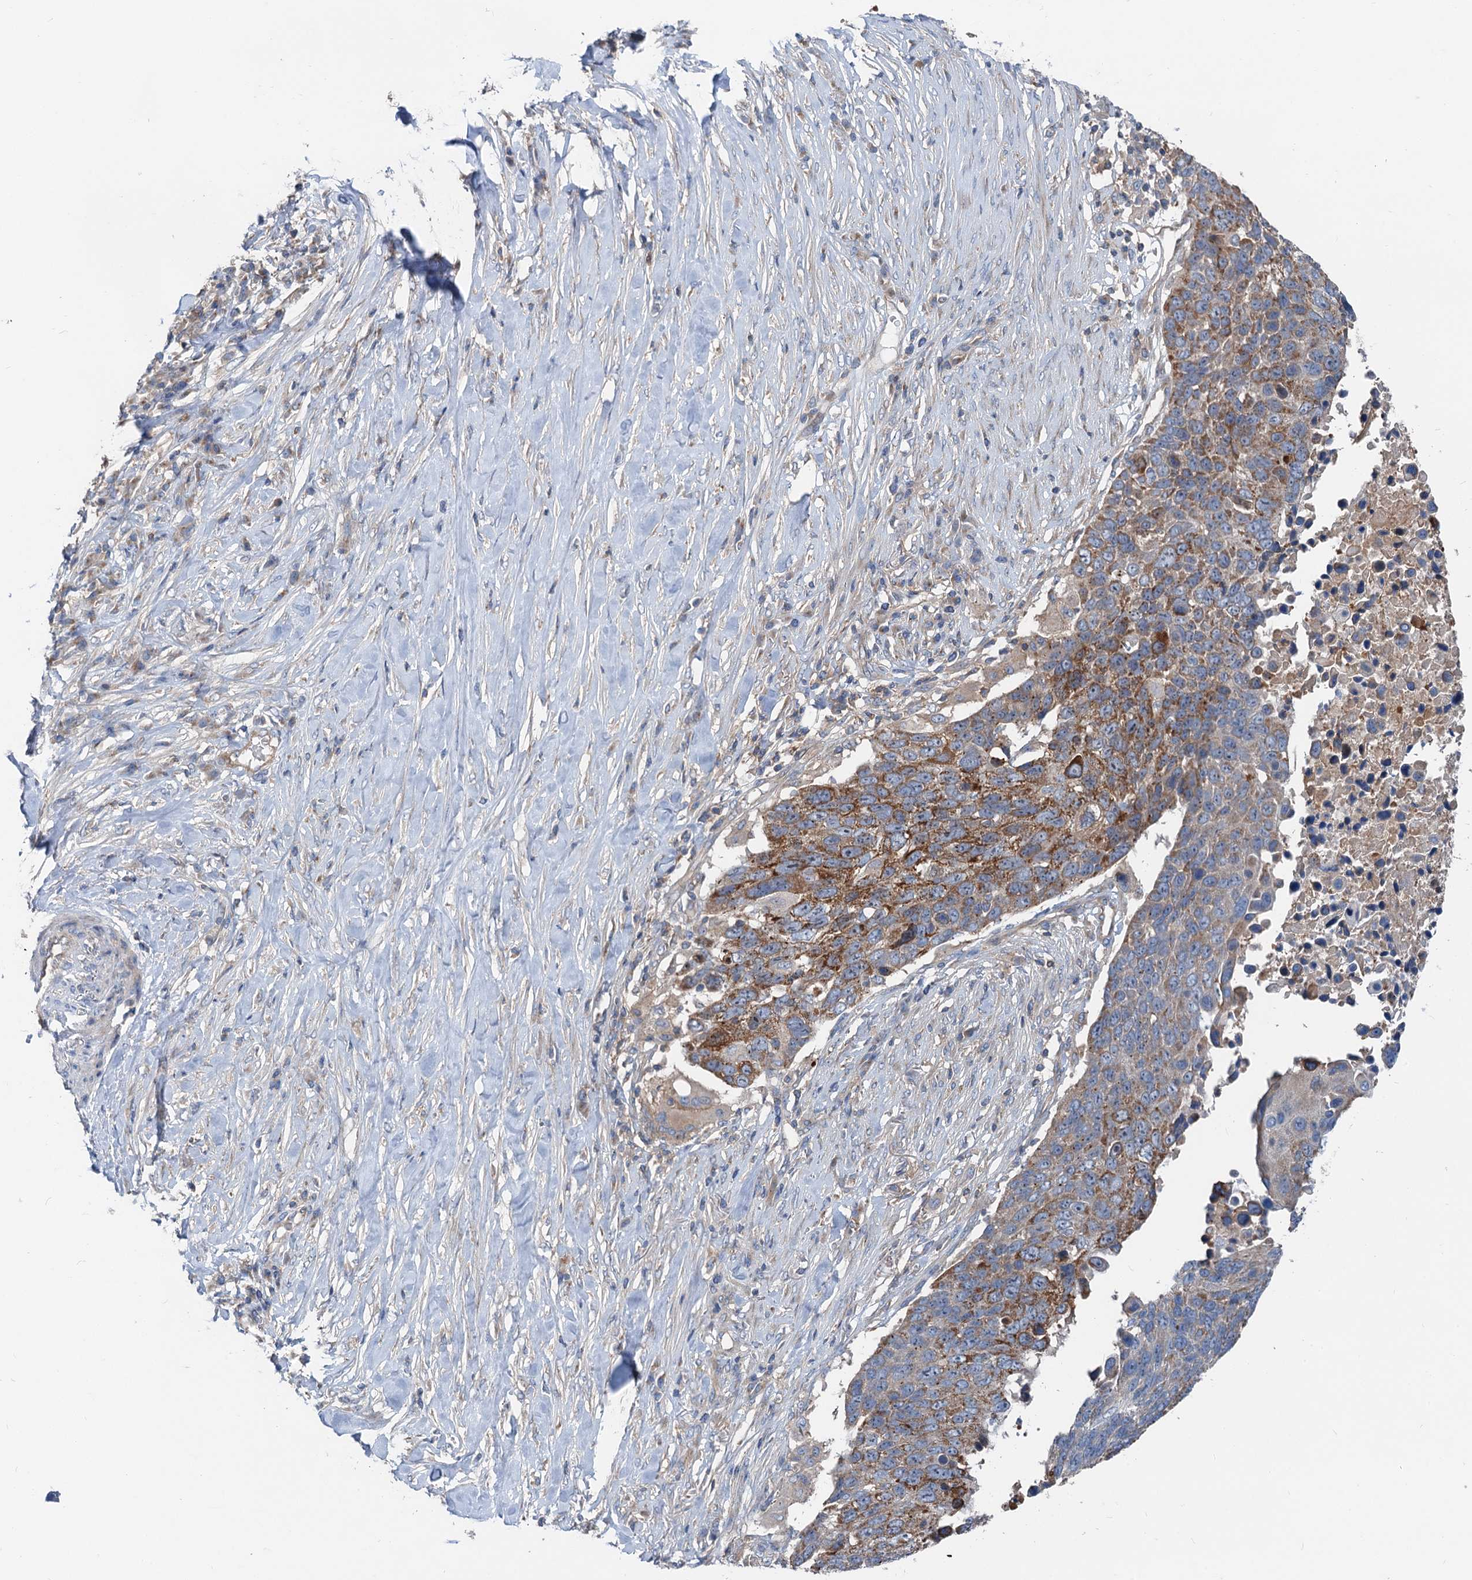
{"staining": {"intensity": "moderate", "quantity": "25%-75%", "location": "cytoplasmic/membranous"}, "tissue": "lung cancer", "cell_type": "Tumor cells", "image_type": "cancer", "snomed": [{"axis": "morphology", "description": "Normal tissue, NOS"}, {"axis": "morphology", "description": "Squamous cell carcinoma, NOS"}, {"axis": "topography", "description": "Lymph node"}, {"axis": "topography", "description": "Lung"}], "caption": "Immunohistochemistry histopathology image of human lung squamous cell carcinoma stained for a protein (brown), which exhibits medium levels of moderate cytoplasmic/membranous positivity in approximately 25%-75% of tumor cells.", "gene": "ANKRD26", "patient": {"sex": "male", "age": 66}}